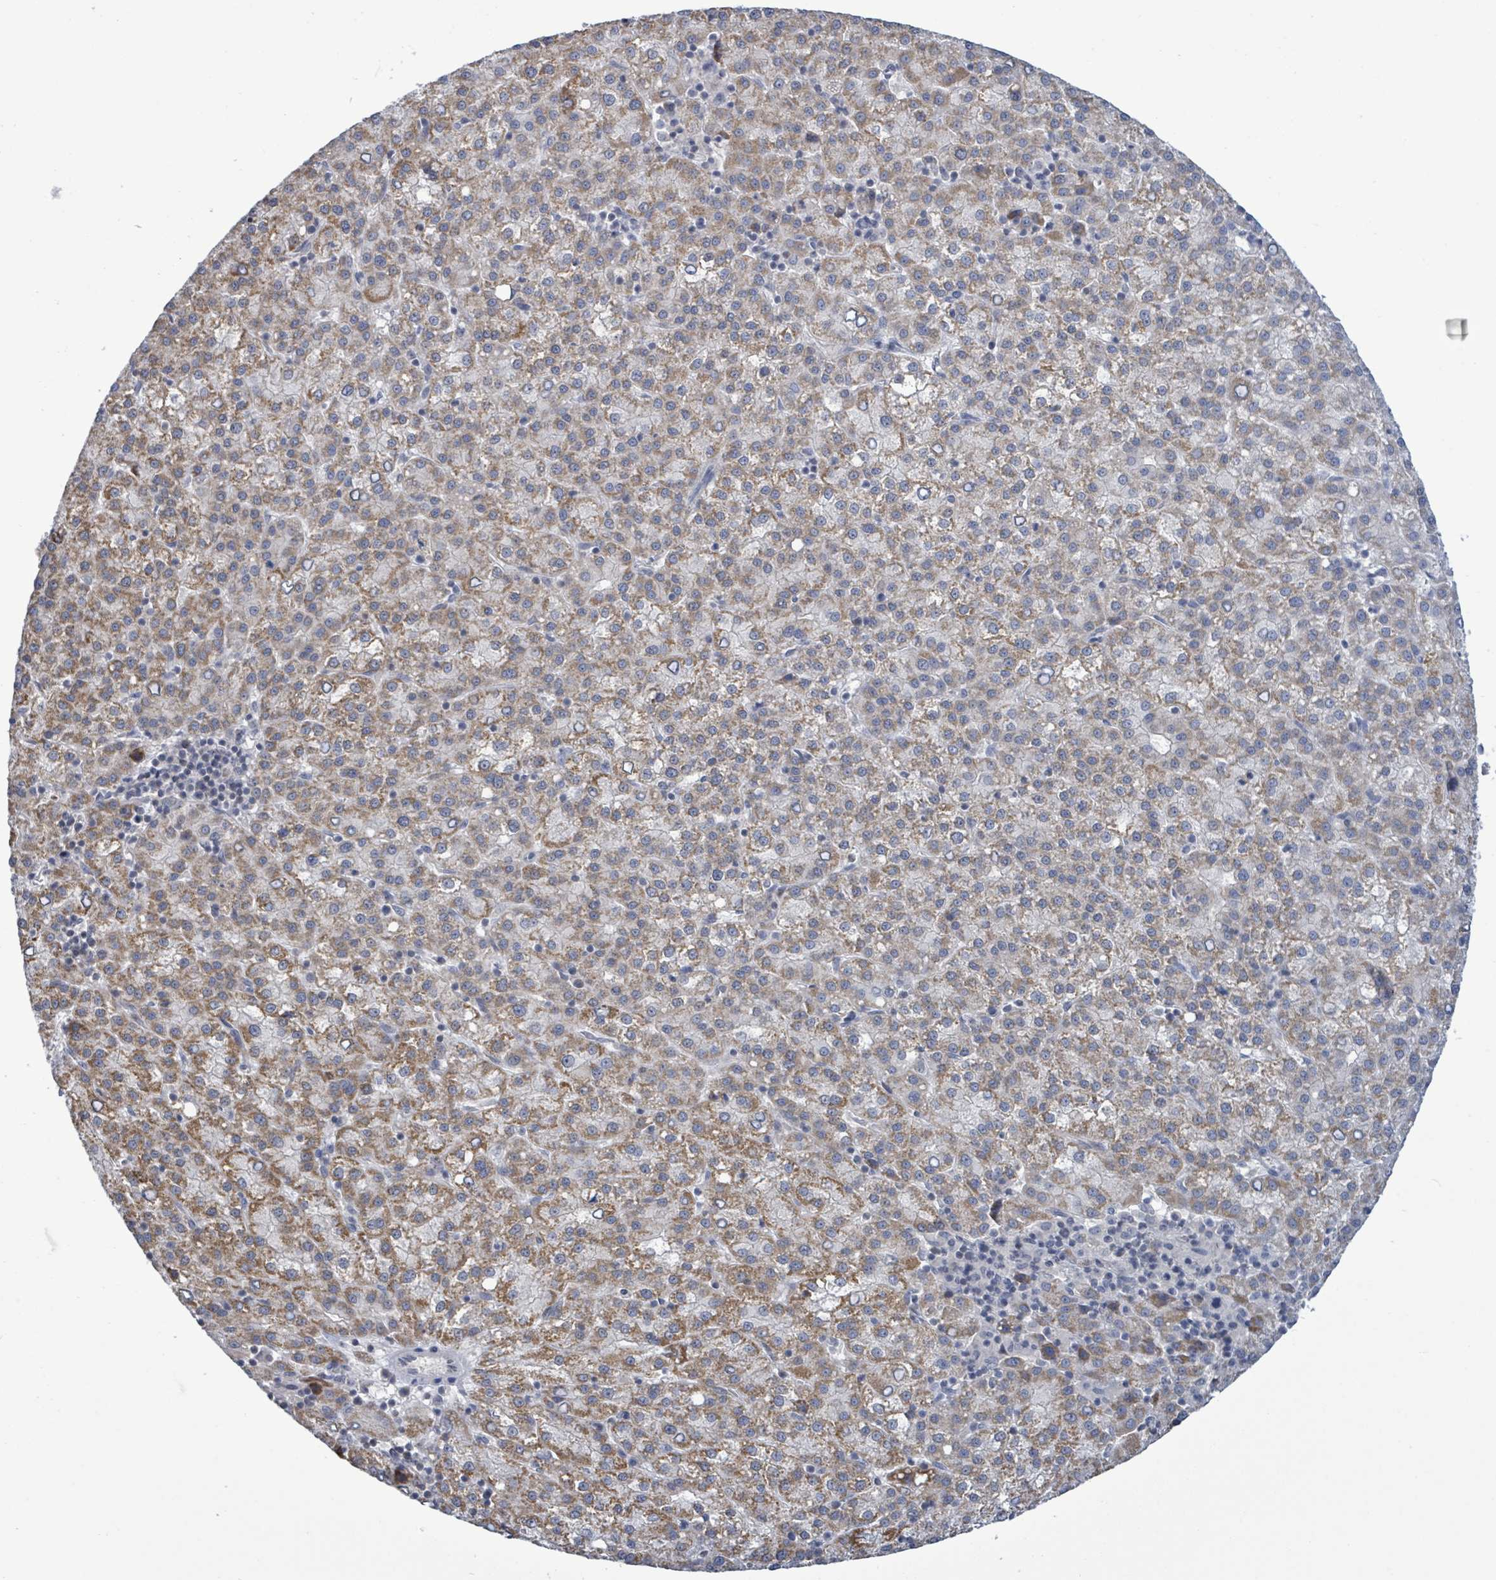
{"staining": {"intensity": "moderate", "quantity": ">75%", "location": "cytoplasmic/membranous"}, "tissue": "liver cancer", "cell_type": "Tumor cells", "image_type": "cancer", "snomed": [{"axis": "morphology", "description": "Carcinoma, Hepatocellular, NOS"}, {"axis": "topography", "description": "Liver"}], "caption": "IHC (DAB (3,3'-diaminobenzidine)) staining of human liver hepatocellular carcinoma demonstrates moderate cytoplasmic/membranous protein positivity in approximately >75% of tumor cells.", "gene": "COQ10B", "patient": {"sex": "female", "age": 58}}